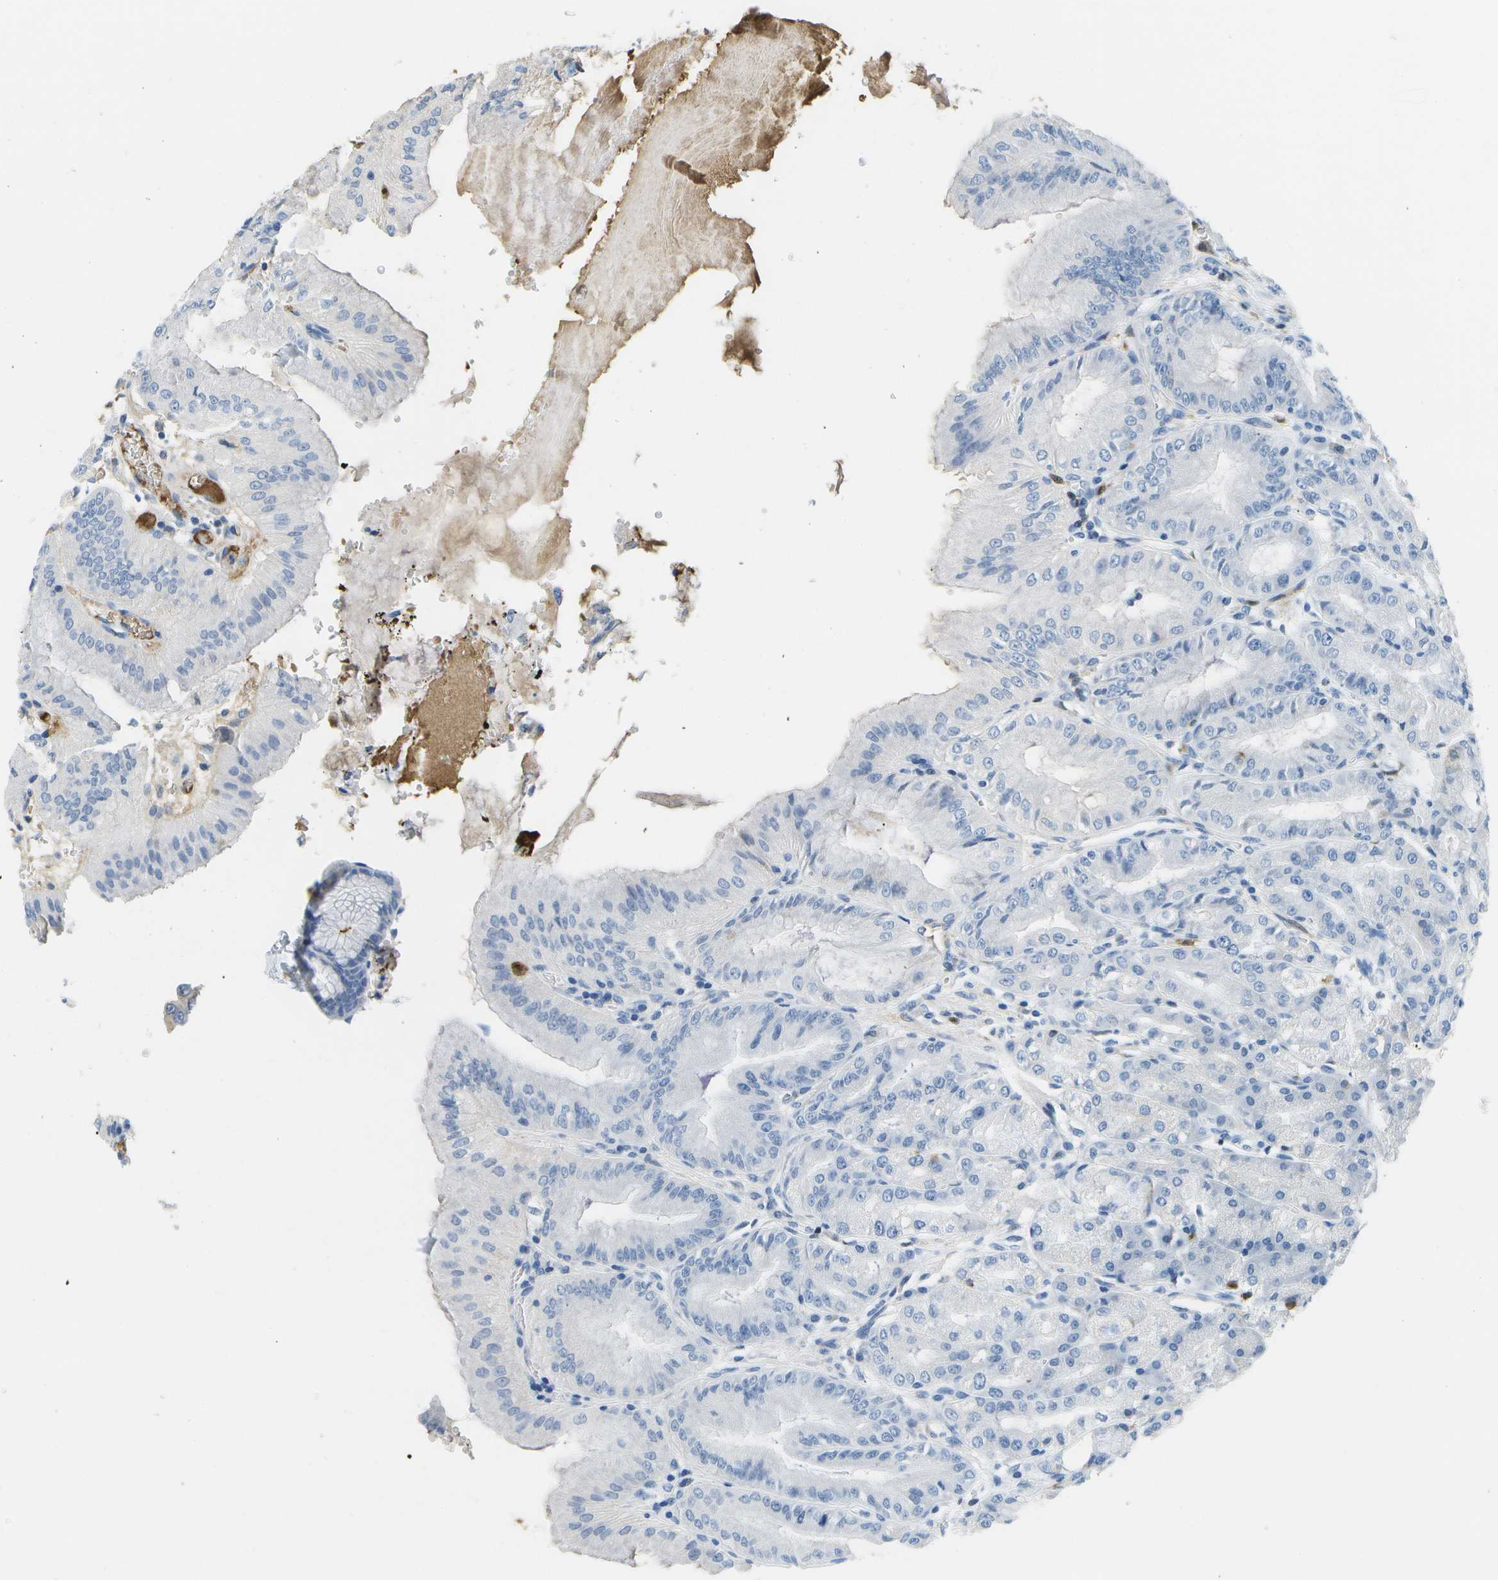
{"staining": {"intensity": "weak", "quantity": "<25%", "location": "cytoplasmic/membranous"}, "tissue": "stomach", "cell_type": "Glandular cells", "image_type": "normal", "snomed": [{"axis": "morphology", "description": "Normal tissue, NOS"}, {"axis": "topography", "description": "Stomach, lower"}], "caption": "This micrograph is of normal stomach stained with IHC to label a protein in brown with the nuclei are counter-stained blue. There is no staining in glandular cells. Brightfield microscopy of immunohistochemistry stained with DAB (brown) and hematoxylin (blue), captured at high magnification.", "gene": "SERPINA1", "patient": {"sex": "male", "age": 71}}